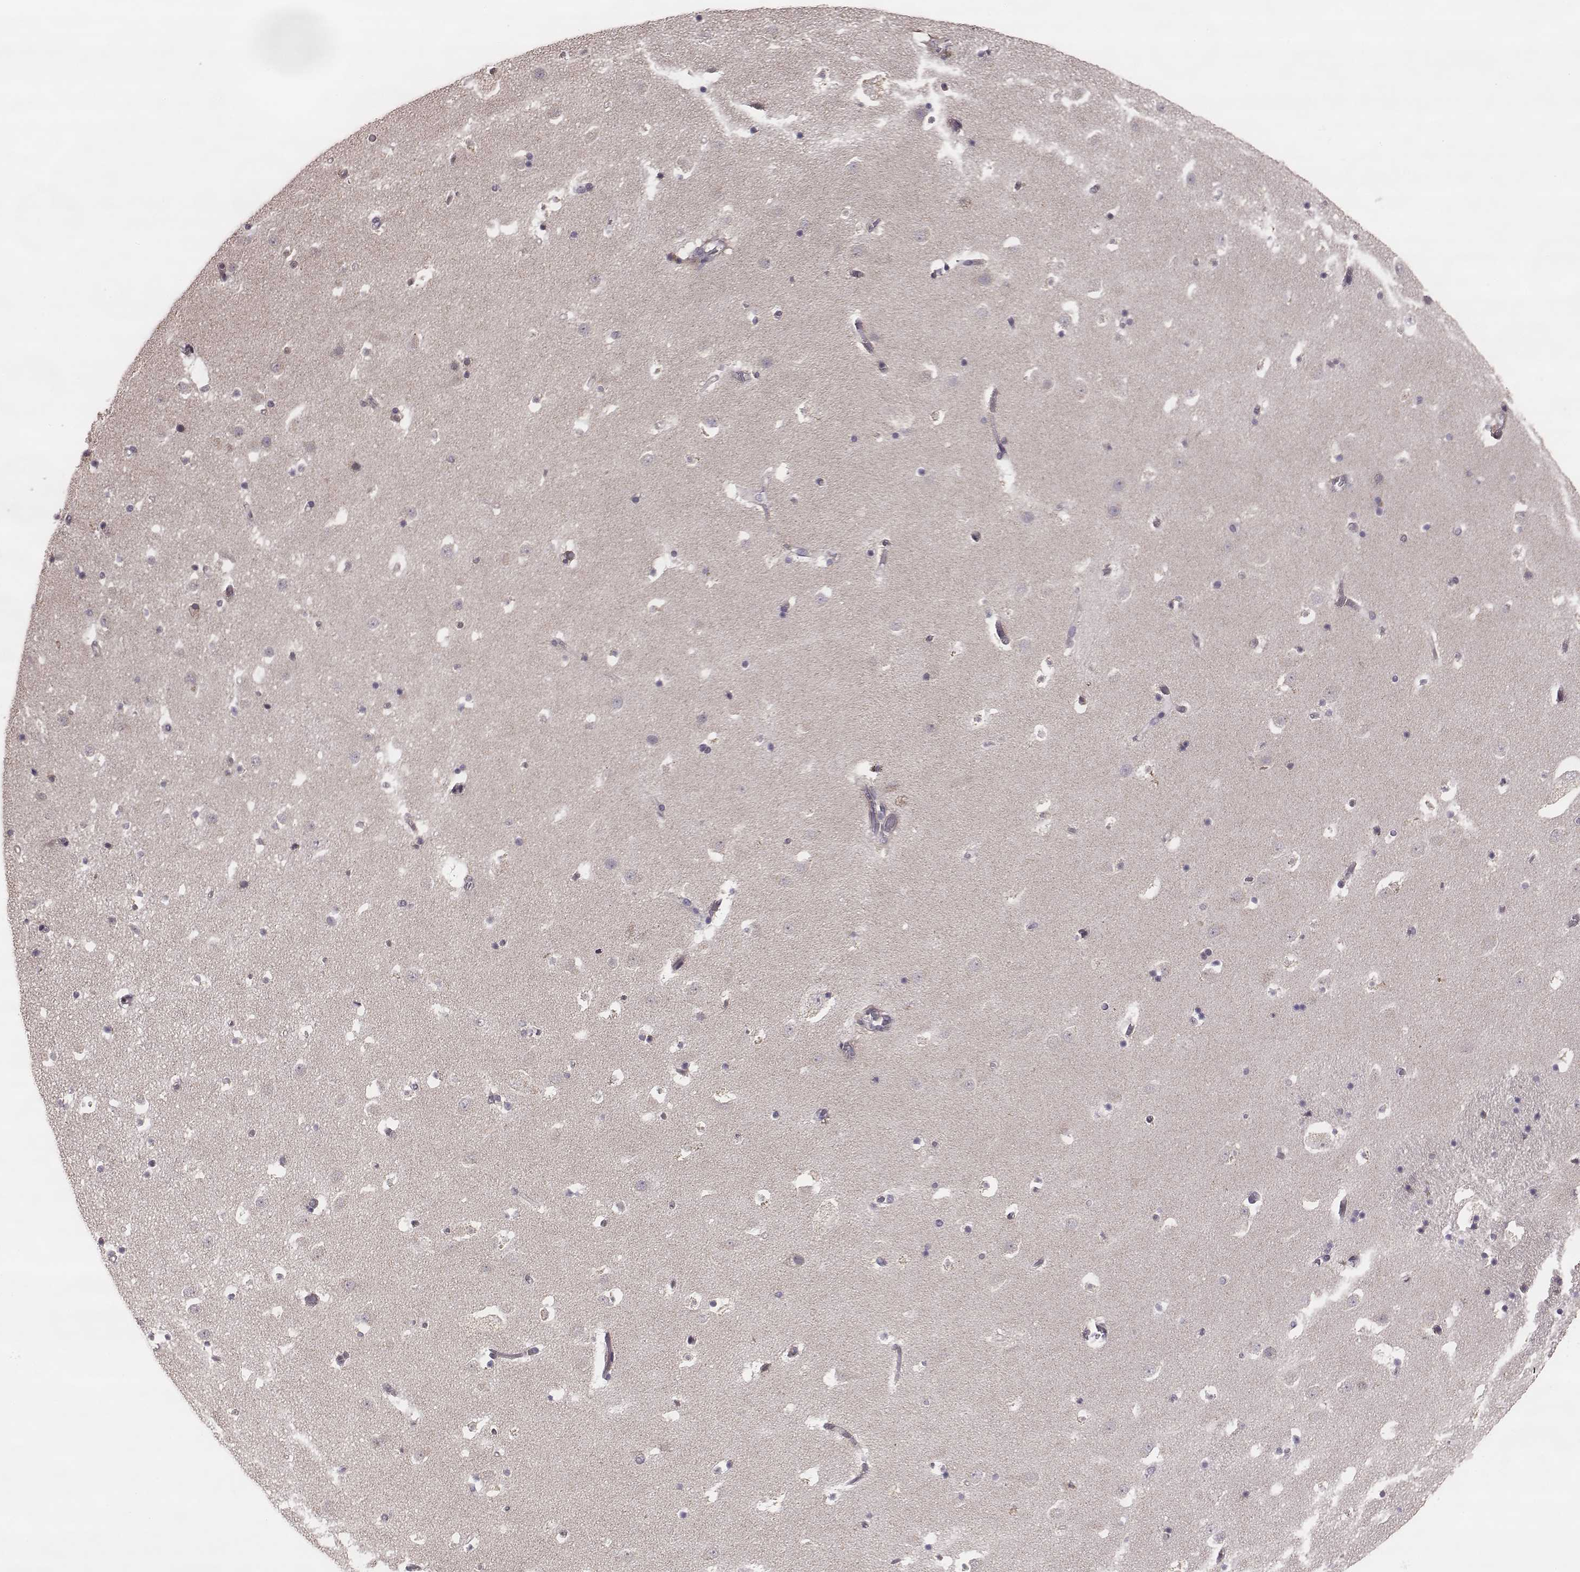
{"staining": {"intensity": "negative", "quantity": "none", "location": "none"}, "tissue": "caudate", "cell_type": "Glial cells", "image_type": "normal", "snomed": [{"axis": "morphology", "description": "Normal tissue, NOS"}, {"axis": "topography", "description": "Lateral ventricle wall"}], "caption": "Immunohistochemistry histopathology image of normal human caudate stained for a protein (brown), which exhibits no staining in glial cells. (Immunohistochemistry, brightfield microscopy, high magnification).", "gene": "HAVCR1", "patient": {"sex": "female", "age": 42}}